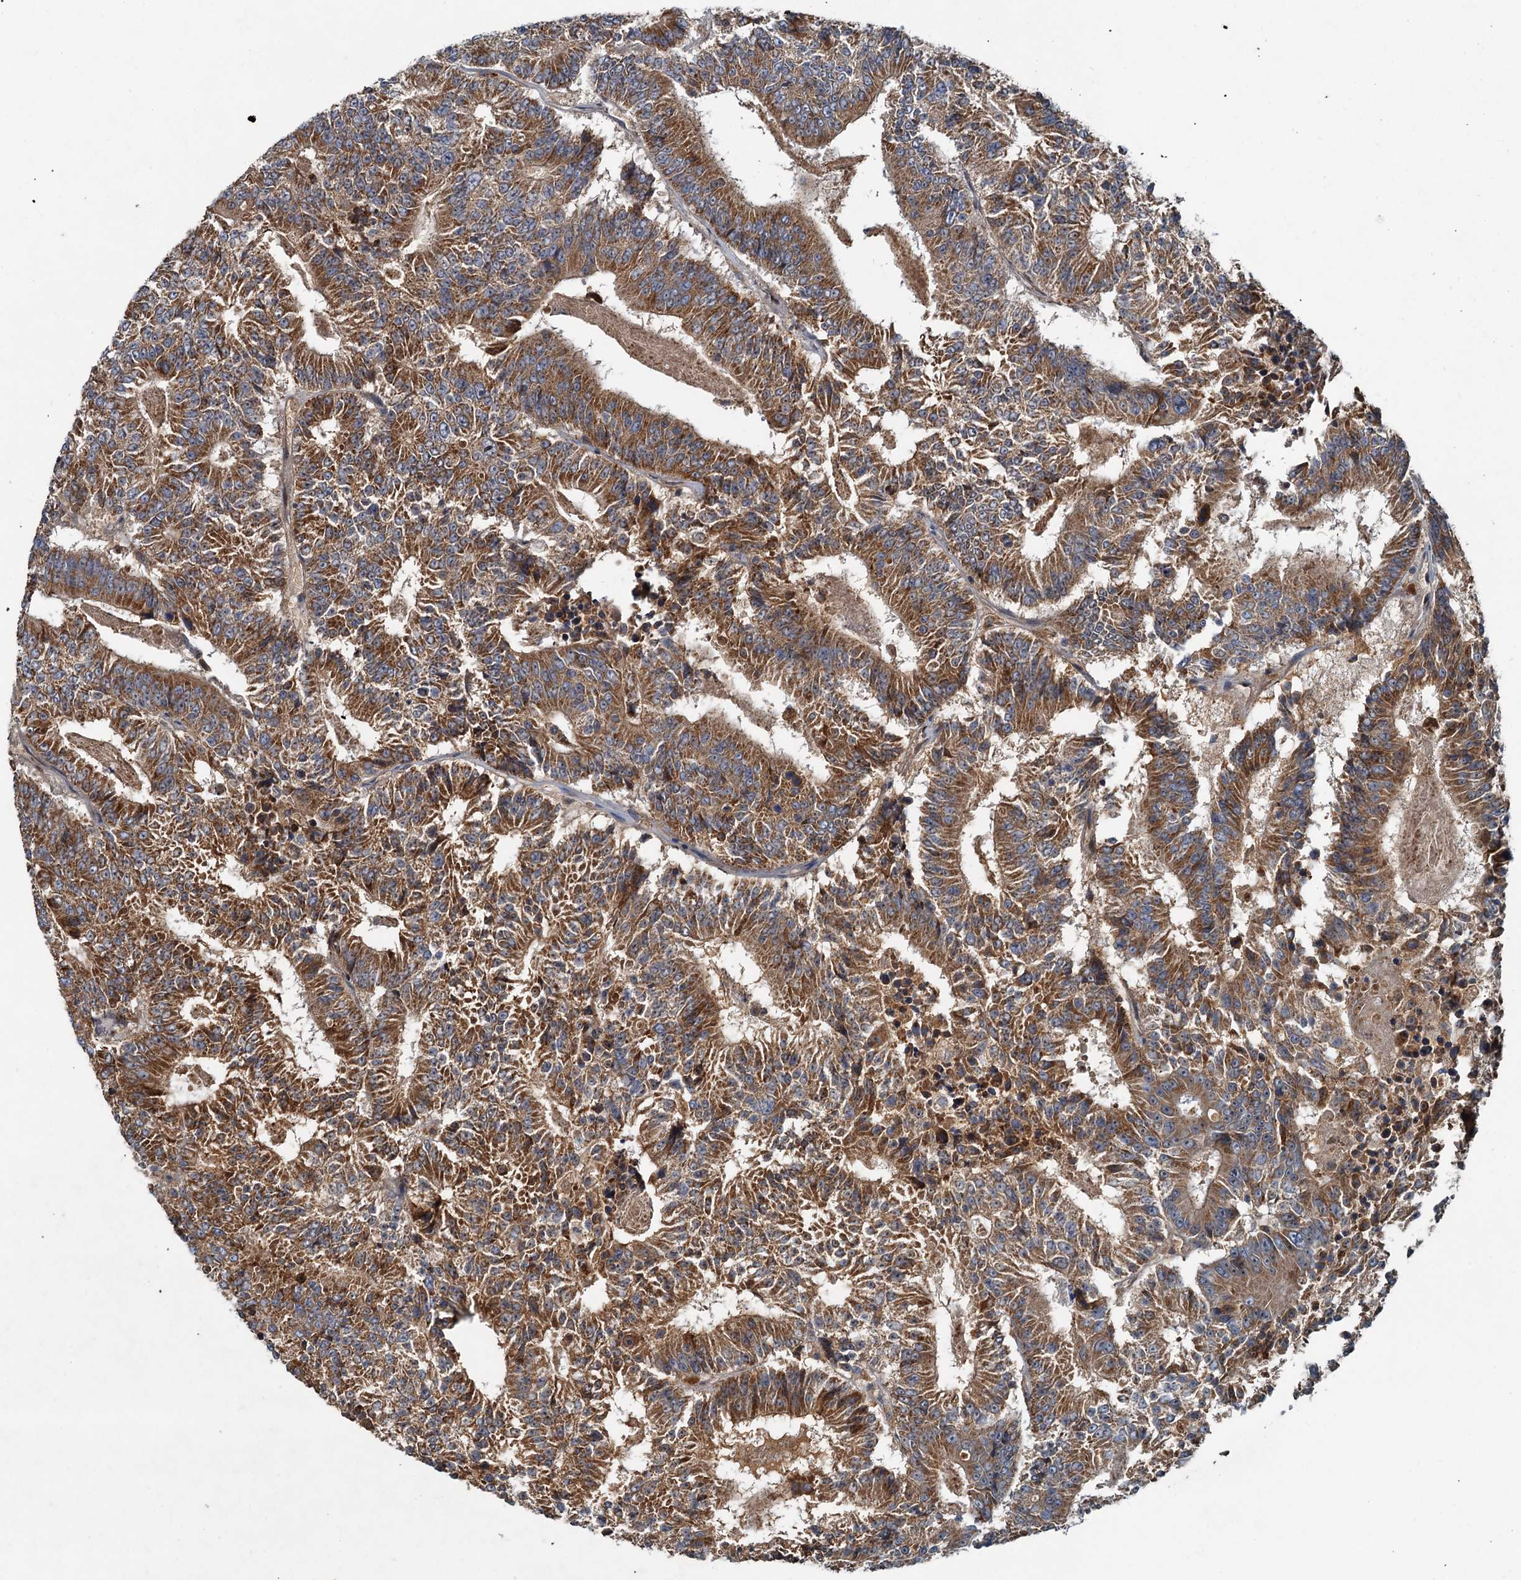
{"staining": {"intensity": "moderate", "quantity": ">75%", "location": "cytoplasmic/membranous"}, "tissue": "colorectal cancer", "cell_type": "Tumor cells", "image_type": "cancer", "snomed": [{"axis": "morphology", "description": "Adenocarcinoma, NOS"}, {"axis": "topography", "description": "Colon"}], "caption": "Colorectal cancer (adenocarcinoma) tissue shows moderate cytoplasmic/membranous positivity in approximately >75% of tumor cells", "gene": "CEP68", "patient": {"sex": "male", "age": 83}}